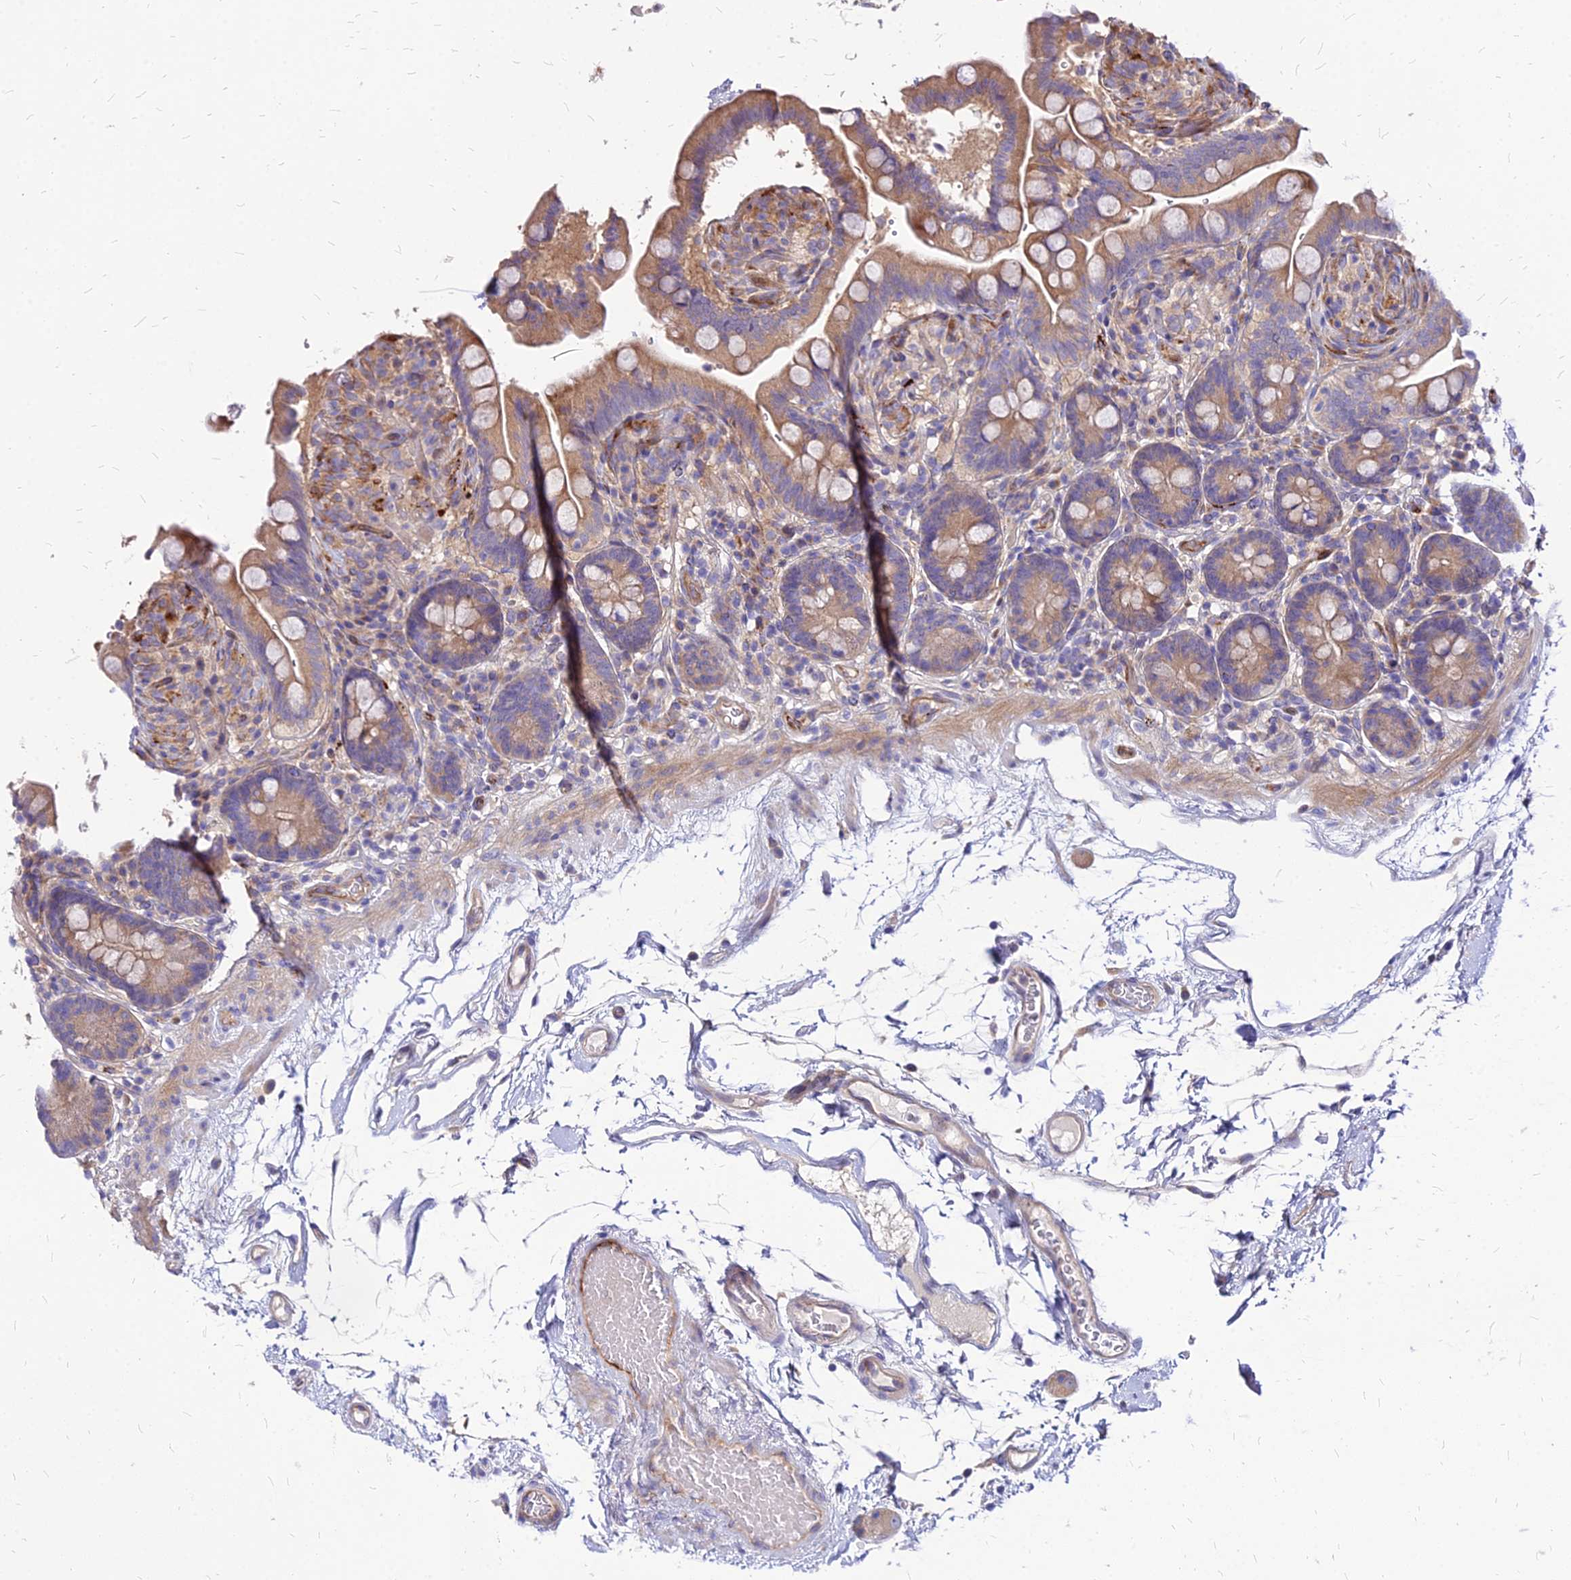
{"staining": {"intensity": "moderate", "quantity": "25%-75%", "location": "cytoplasmic/membranous"}, "tissue": "colon", "cell_type": "Endothelial cells", "image_type": "normal", "snomed": [{"axis": "morphology", "description": "Normal tissue, NOS"}, {"axis": "topography", "description": "Smooth muscle"}, {"axis": "topography", "description": "Colon"}], "caption": "This is a photomicrograph of immunohistochemistry staining of benign colon, which shows moderate positivity in the cytoplasmic/membranous of endothelial cells.", "gene": "COMMD10", "patient": {"sex": "male", "age": 73}}